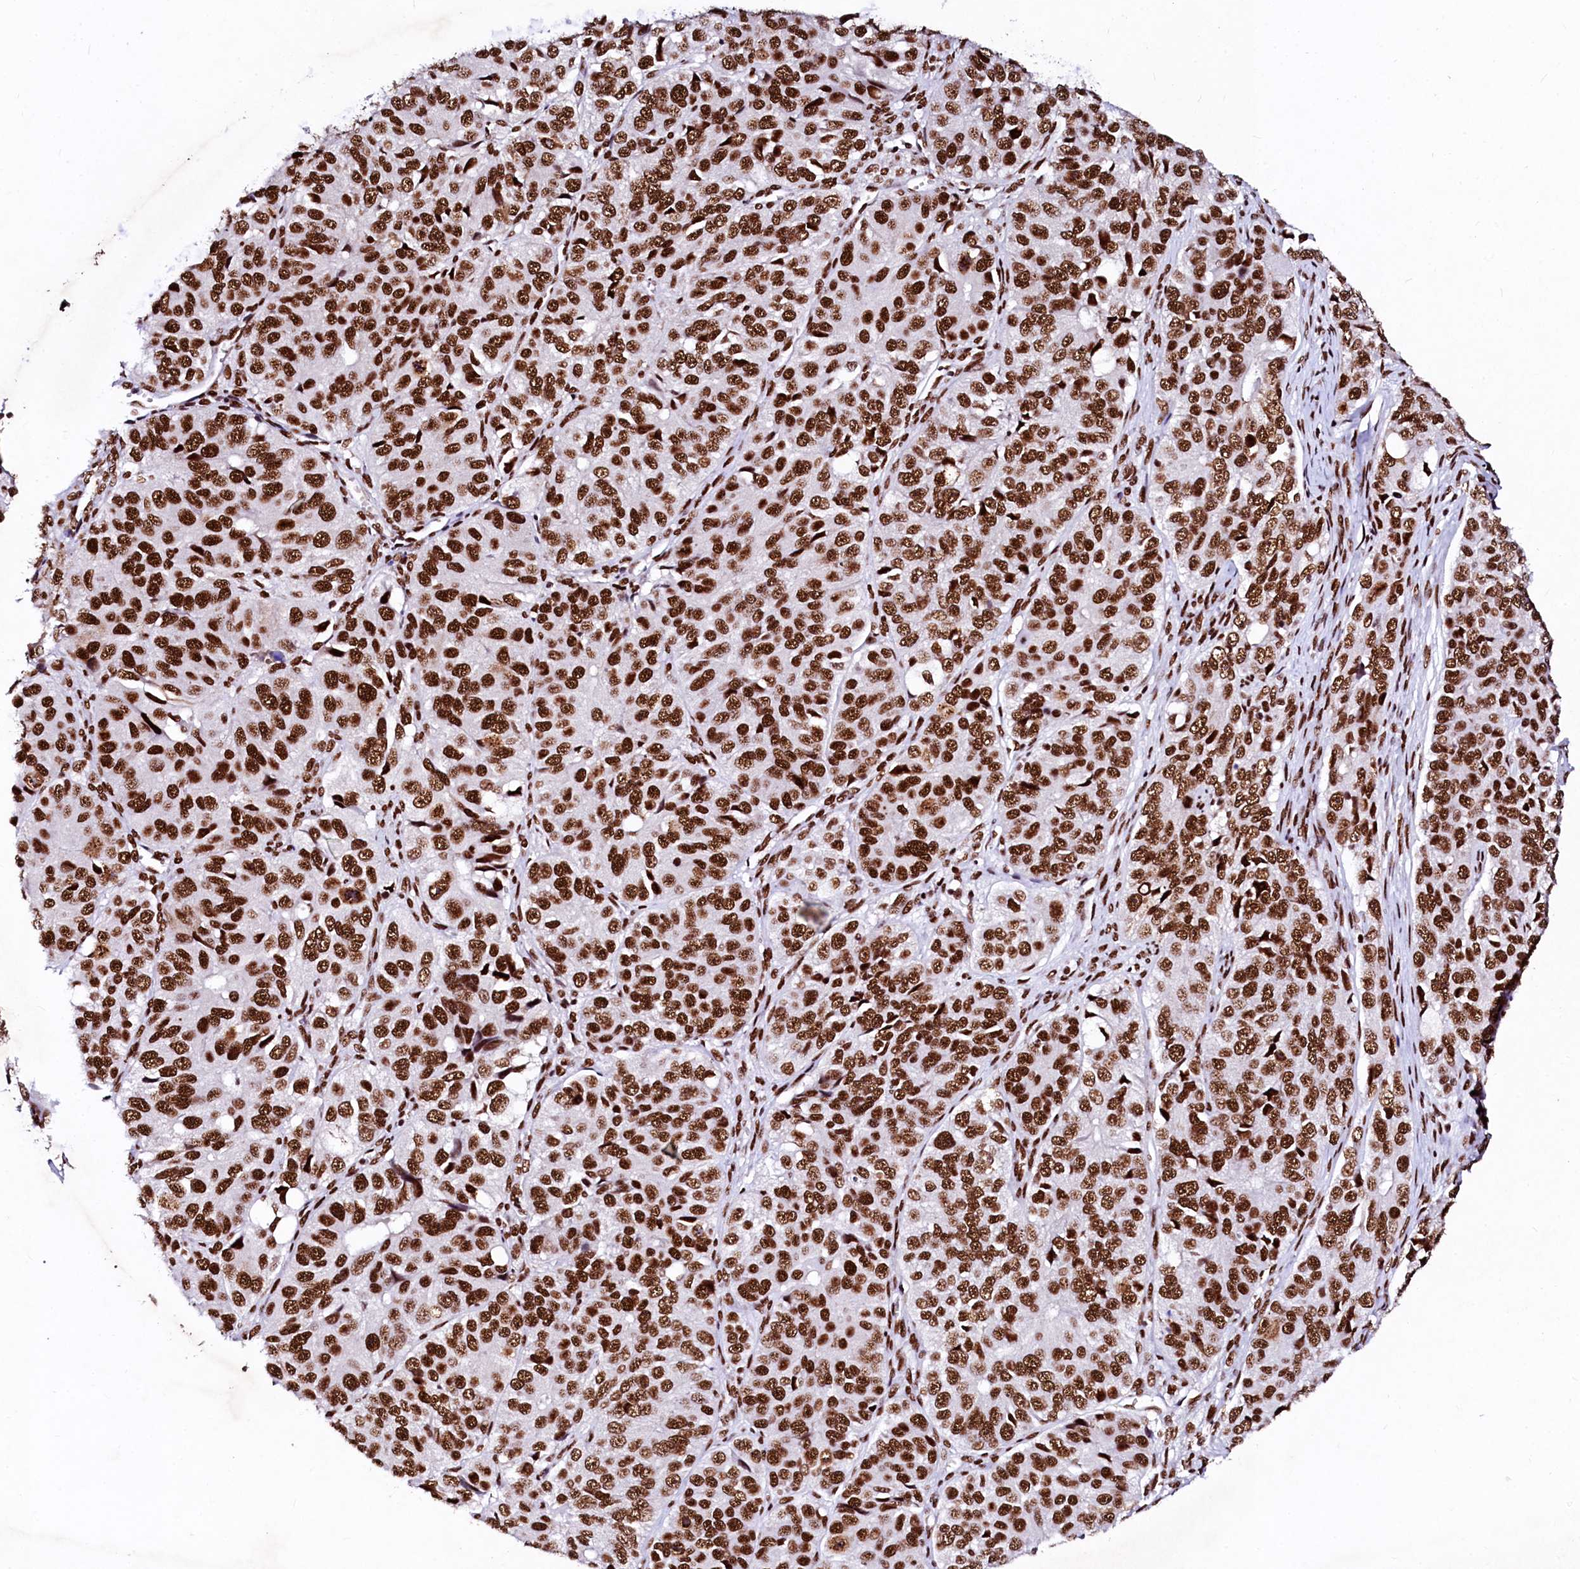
{"staining": {"intensity": "strong", "quantity": ">75%", "location": "nuclear"}, "tissue": "ovarian cancer", "cell_type": "Tumor cells", "image_type": "cancer", "snomed": [{"axis": "morphology", "description": "Carcinoma, endometroid"}, {"axis": "topography", "description": "Ovary"}], "caption": "Strong nuclear protein positivity is appreciated in approximately >75% of tumor cells in ovarian endometroid carcinoma.", "gene": "CPSF6", "patient": {"sex": "female", "age": 51}}